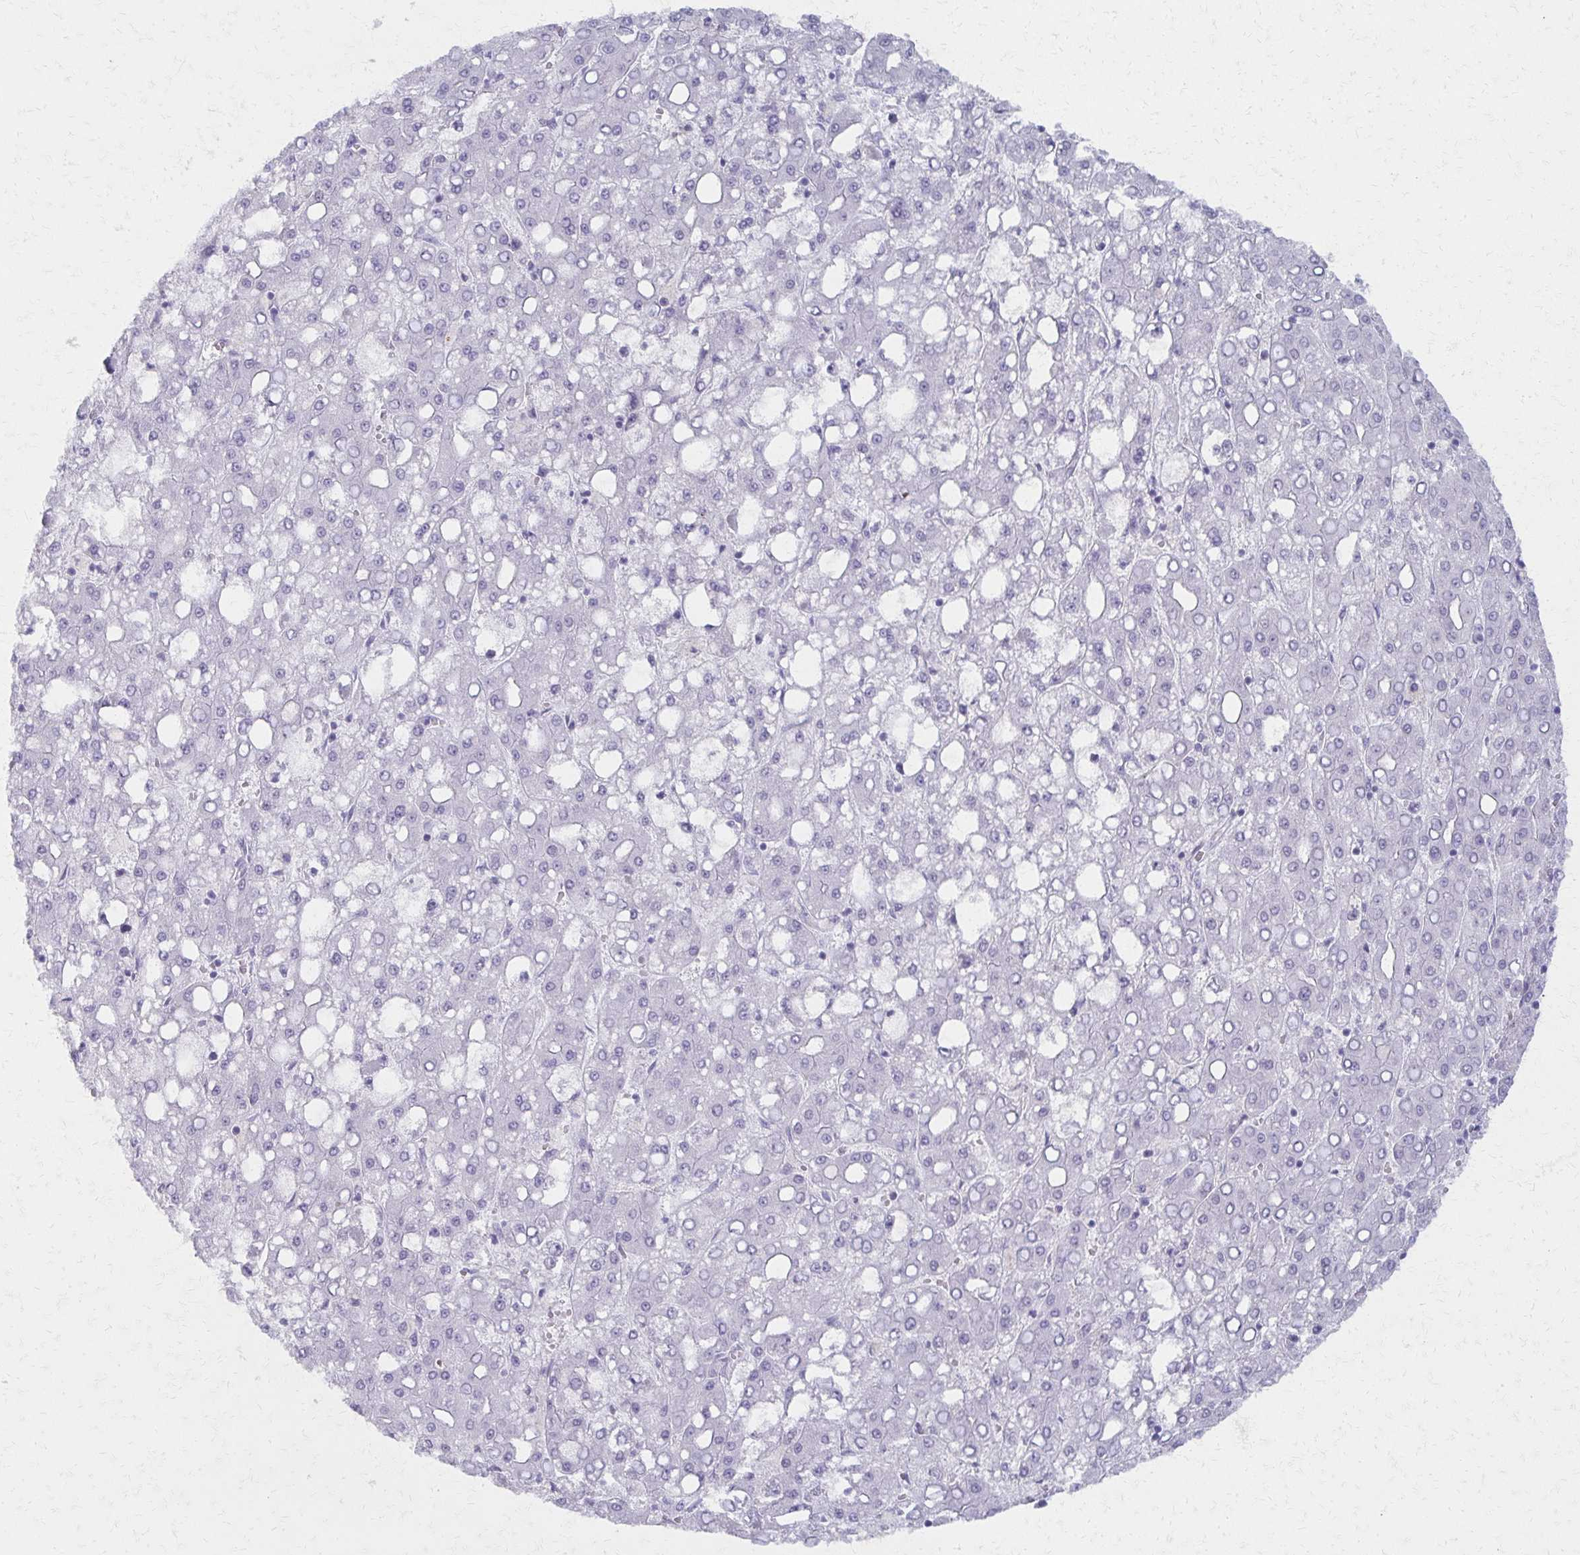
{"staining": {"intensity": "negative", "quantity": "none", "location": "none"}, "tissue": "liver cancer", "cell_type": "Tumor cells", "image_type": "cancer", "snomed": [{"axis": "morphology", "description": "Carcinoma, Hepatocellular, NOS"}, {"axis": "topography", "description": "Liver"}], "caption": "DAB immunohistochemical staining of human liver cancer (hepatocellular carcinoma) exhibits no significant expression in tumor cells.", "gene": "MORC4", "patient": {"sex": "male", "age": 65}}